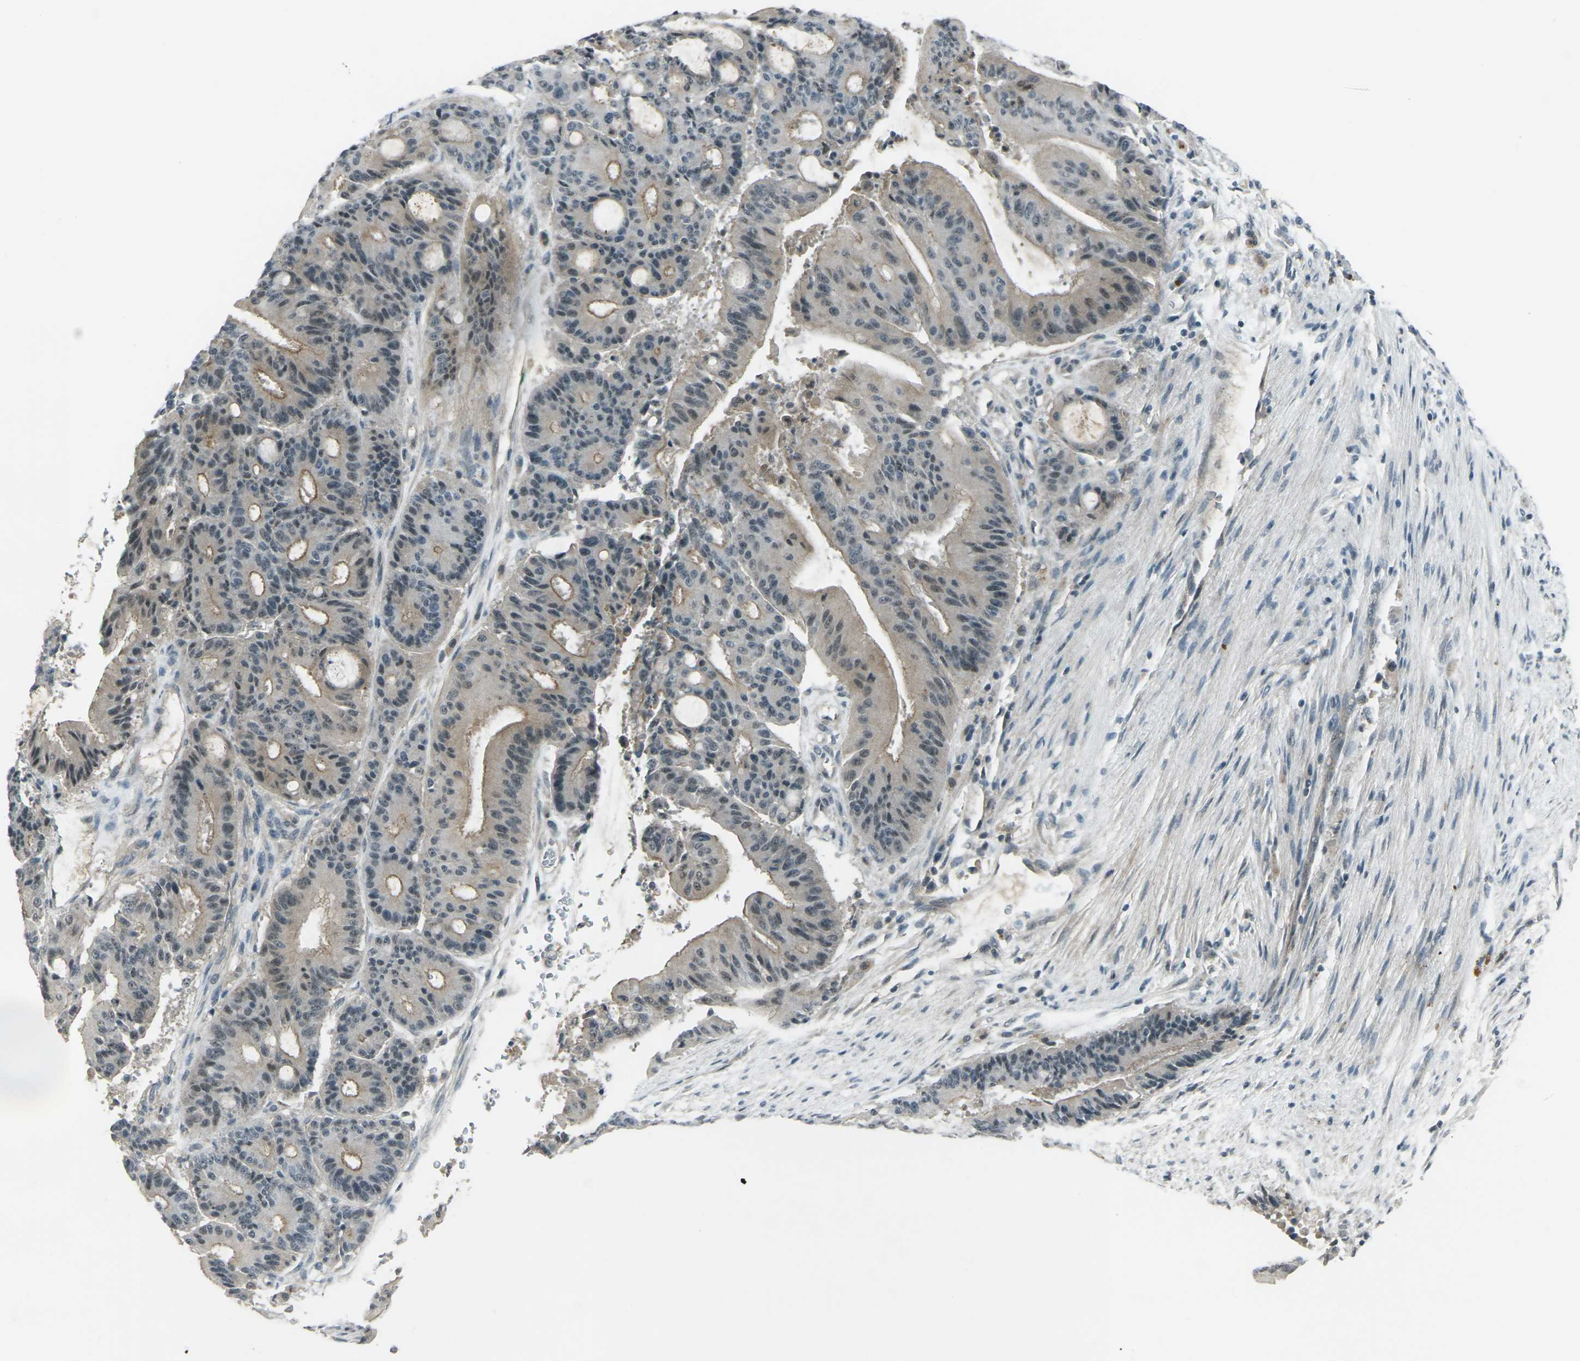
{"staining": {"intensity": "moderate", "quantity": "<25%", "location": "cytoplasmic/membranous"}, "tissue": "liver cancer", "cell_type": "Tumor cells", "image_type": "cancer", "snomed": [{"axis": "morphology", "description": "Cholangiocarcinoma"}, {"axis": "topography", "description": "Liver"}], "caption": "Immunohistochemistry (IHC) of human liver cancer shows low levels of moderate cytoplasmic/membranous expression in approximately <25% of tumor cells. Immunohistochemistry (IHC) stains the protein in brown and the nuclei are stained blue.", "gene": "GPR19", "patient": {"sex": "female", "age": 73}}